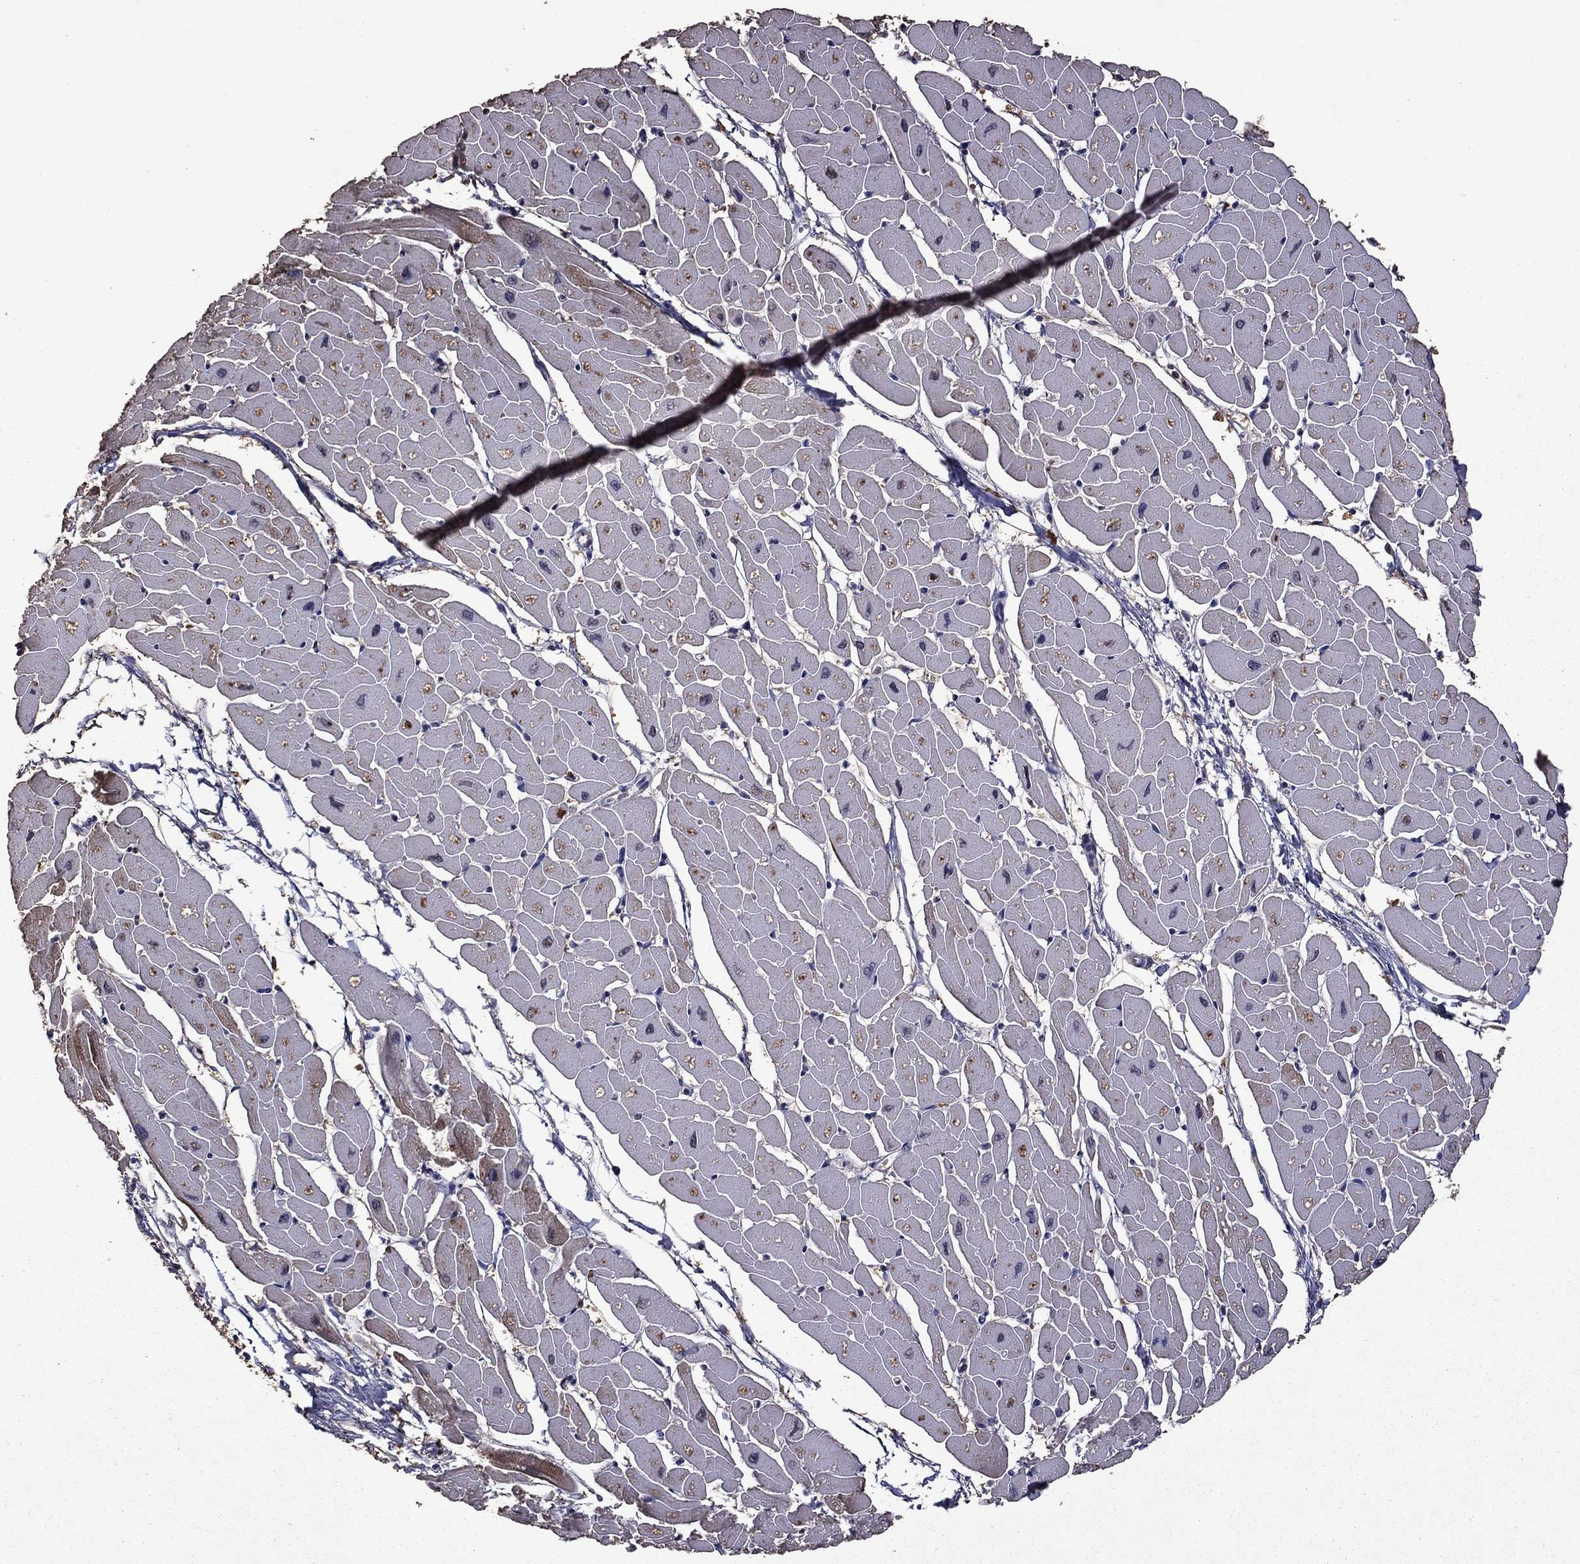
{"staining": {"intensity": "moderate", "quantity": "25%-75%", "location": "cytoplasmic/membranous"}, "tissue": "heart muscle", "cell_type": "Cardiomyocytes", "image_type": "normal", "snomed": [{"axis": "morphology", "description": "Normal tissue, NOS"}, {"axis": "topography", "description": "Heart"}], "caption": "Benign heart muscle demonstrates moderate cytoplasmic/membranous expression in about 25%-75% of cardiomyocytes, visualized by immunohistochemistry.", "gene": "SERPINA5", "patient": {"sex": "male", "age": 57}}